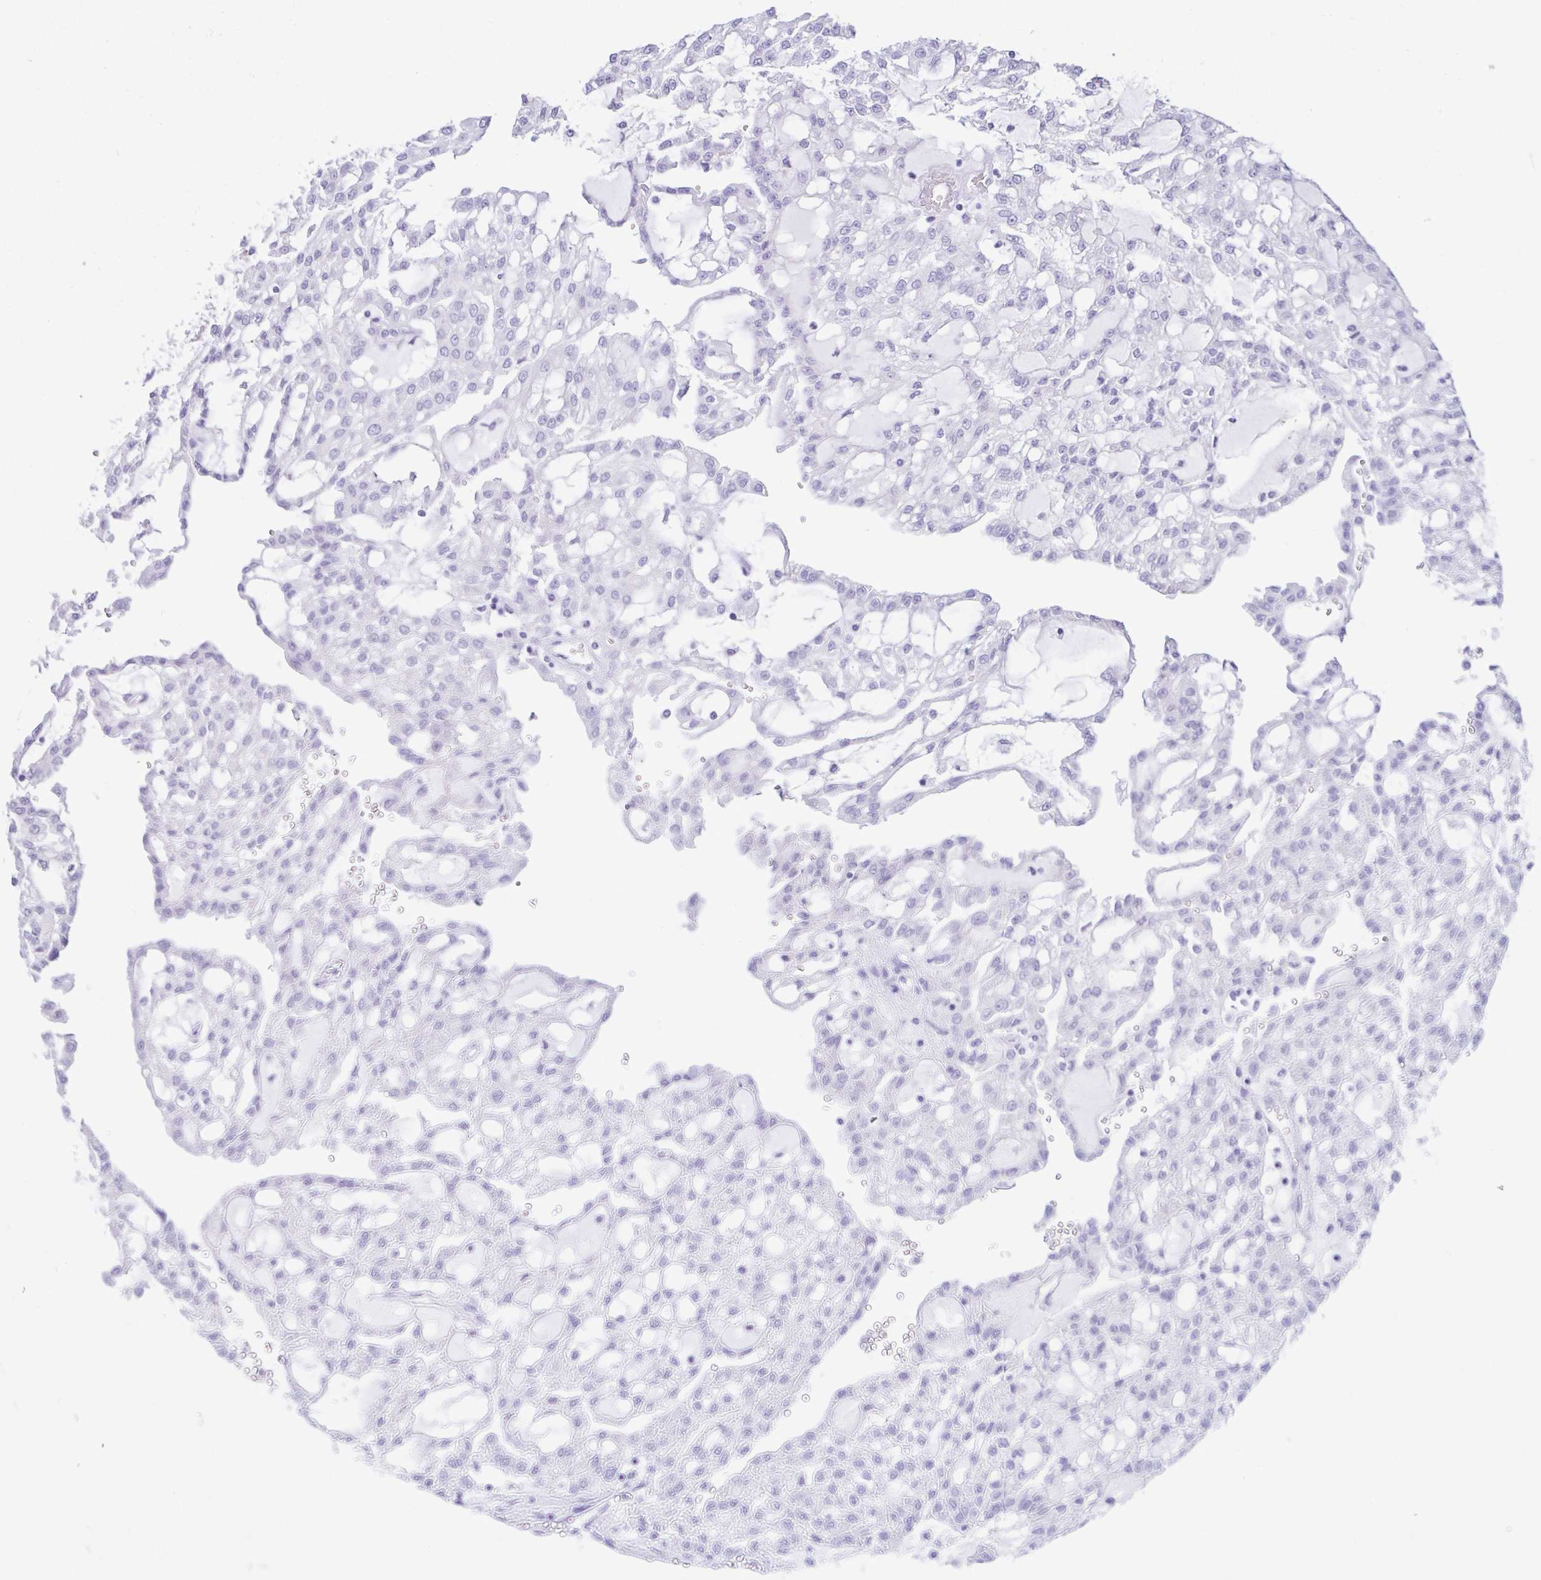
{"staining": {"intensity": "negative", "quantity": "none", "location": "none"}, "tissue": "renal cancer", "cell_type": "Tumor cells", "image_type": "cancer", "snomed": [{"axis": "morphology", "description": "Adenocarcinoma, NOS"}, {"axis": "topography", "description": "Kidney"}], "caption": "Renal cancer was stained to show a protein in brown. There is no significant staining in tumor cells. Brightfield microscopy of immunohistochemistry (IHC) stained with DAB (3,3'-diaminobenzidine) (brown) and hematoxylin (blue), captured at high magnification.", "gene": "CYP19A1", "patient": {"sex": "male", "age": 63}}